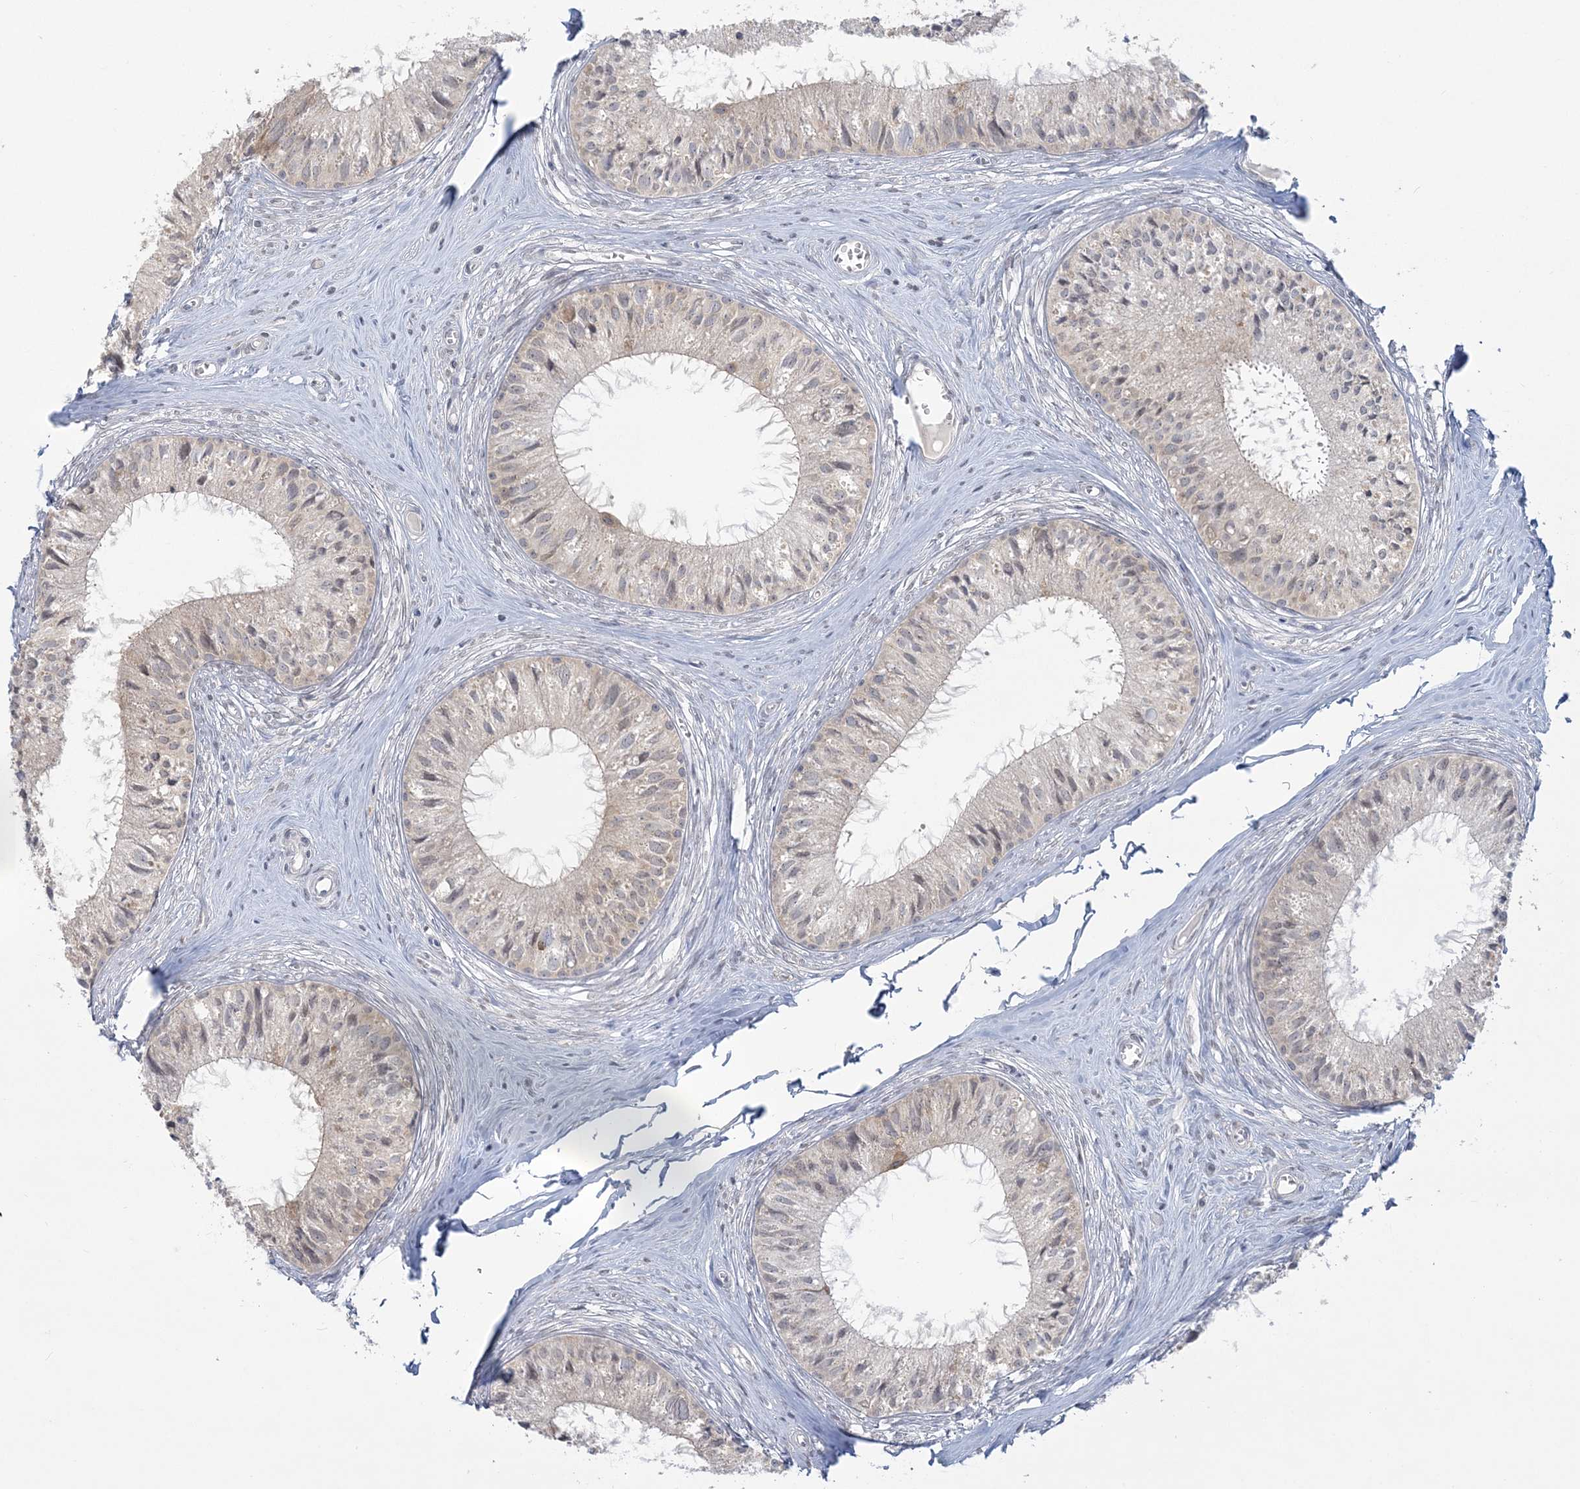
{"staining": {"intensity": "weak", "quantity": ">75%", "location": "cytoplasmic/membranous"}, "tissue": "epididymis", "cell_type": "Glandular cells", "image_type": "normal", "snomed": [{"axis": "morphology", "description": "Normal tissue, NOS"}, {"axis": "topography", "description": "Epididymis"}], "caption": "A low amount of weak cytoplasmic/membranous expression is seen in about >75% of glandular cells in benign epididymis. The protein is stained brown, and the nuclei are stained in blue (DAB IHC with brightfield microscopy, high magnification).", "gene": "ANKS1A", "patient": {"sex": "male", "age": 36}}